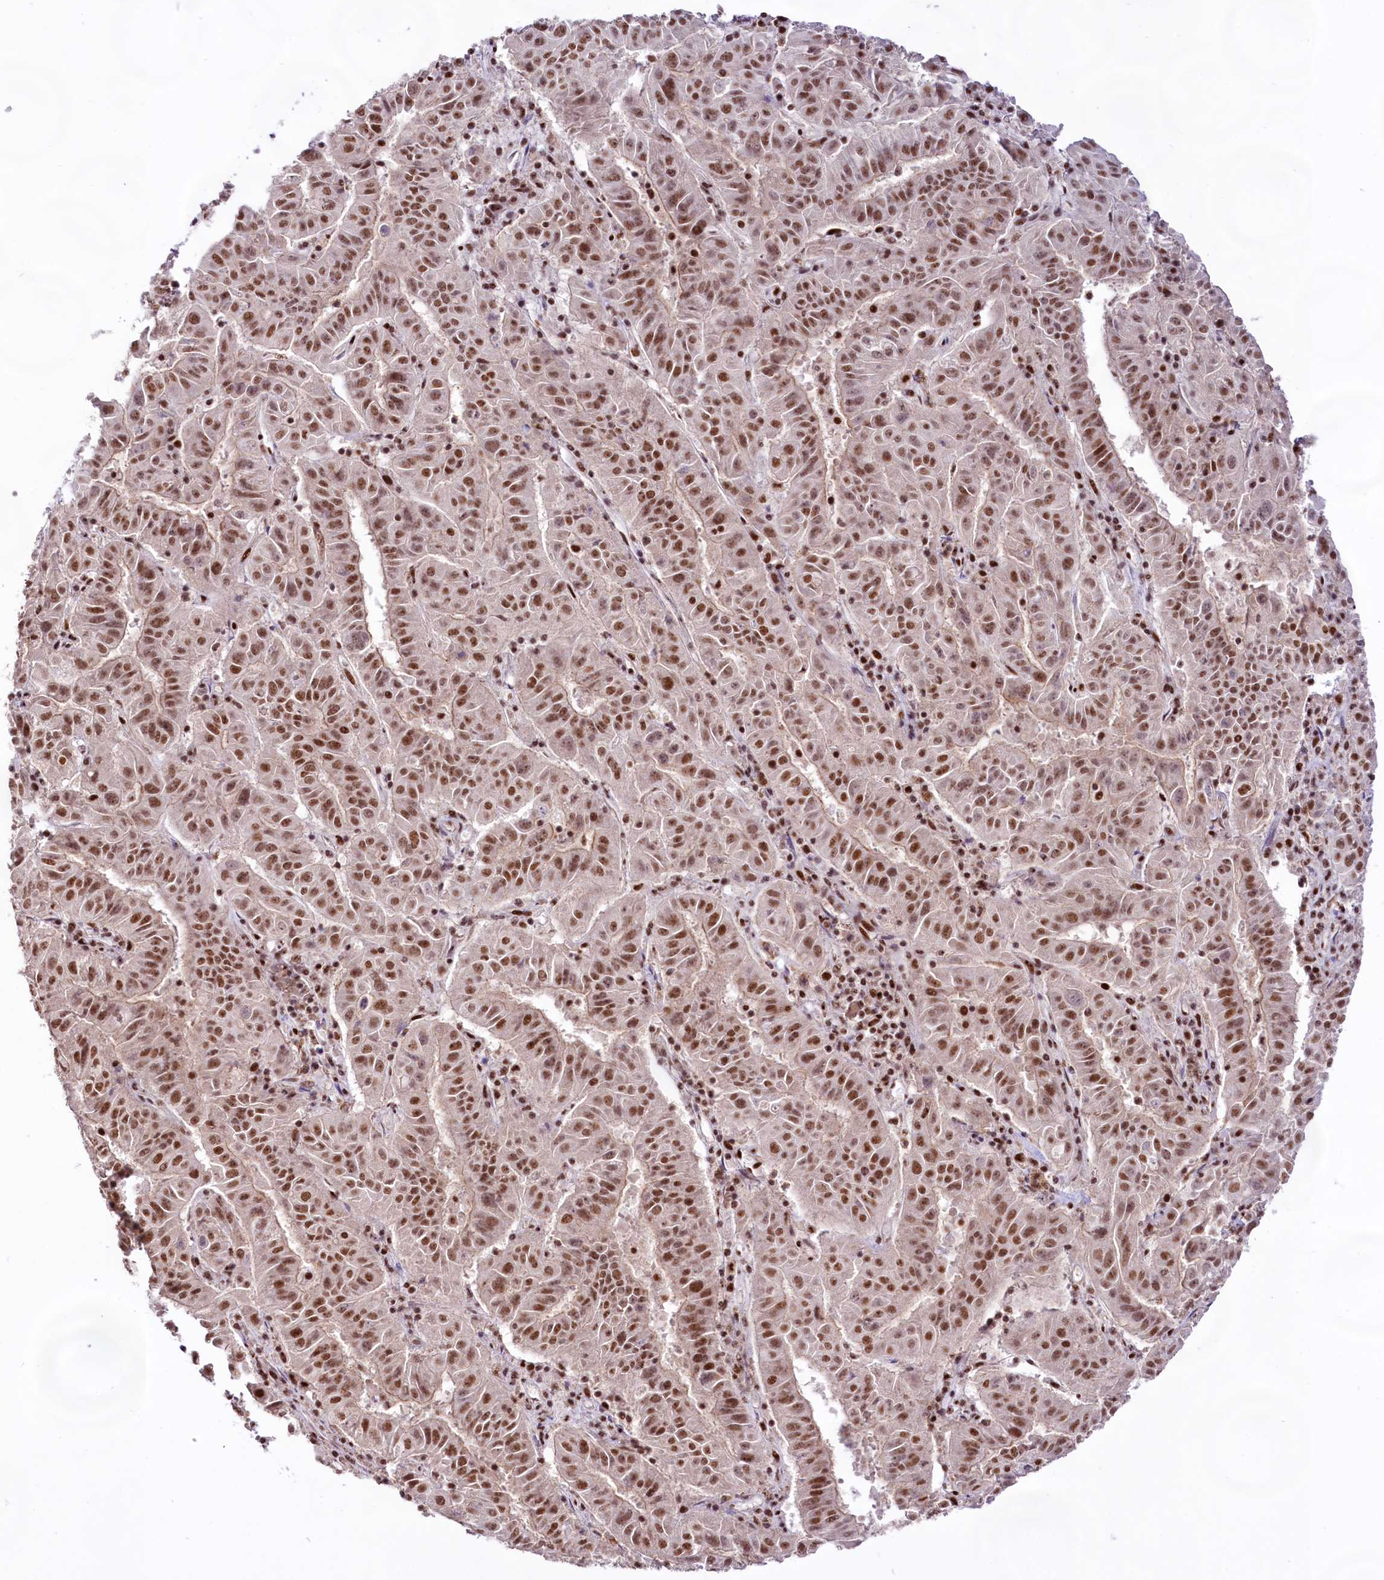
{"staining": {"intensity": "moderate", "quantity": ">75%", "location": "nuclear"}, "tissue": "pancreatic cancer", "cell_type": "Tumor cells", "image_type": "cancer", "snomed": [{"axis": "morphology", "description": "Adenocarcinoma, NOS"}, {"axis": "topography", "description": "Pancreas"}], "caption": "This histopathology image shows immunohistochemistry staining of pancreatic cancer (adenocarcinoma), with medium moderate nuclear staining in approximately >75% of tumor cells.", "gene": "HIRA", "patient": {"sex": "male", "age": 63}}